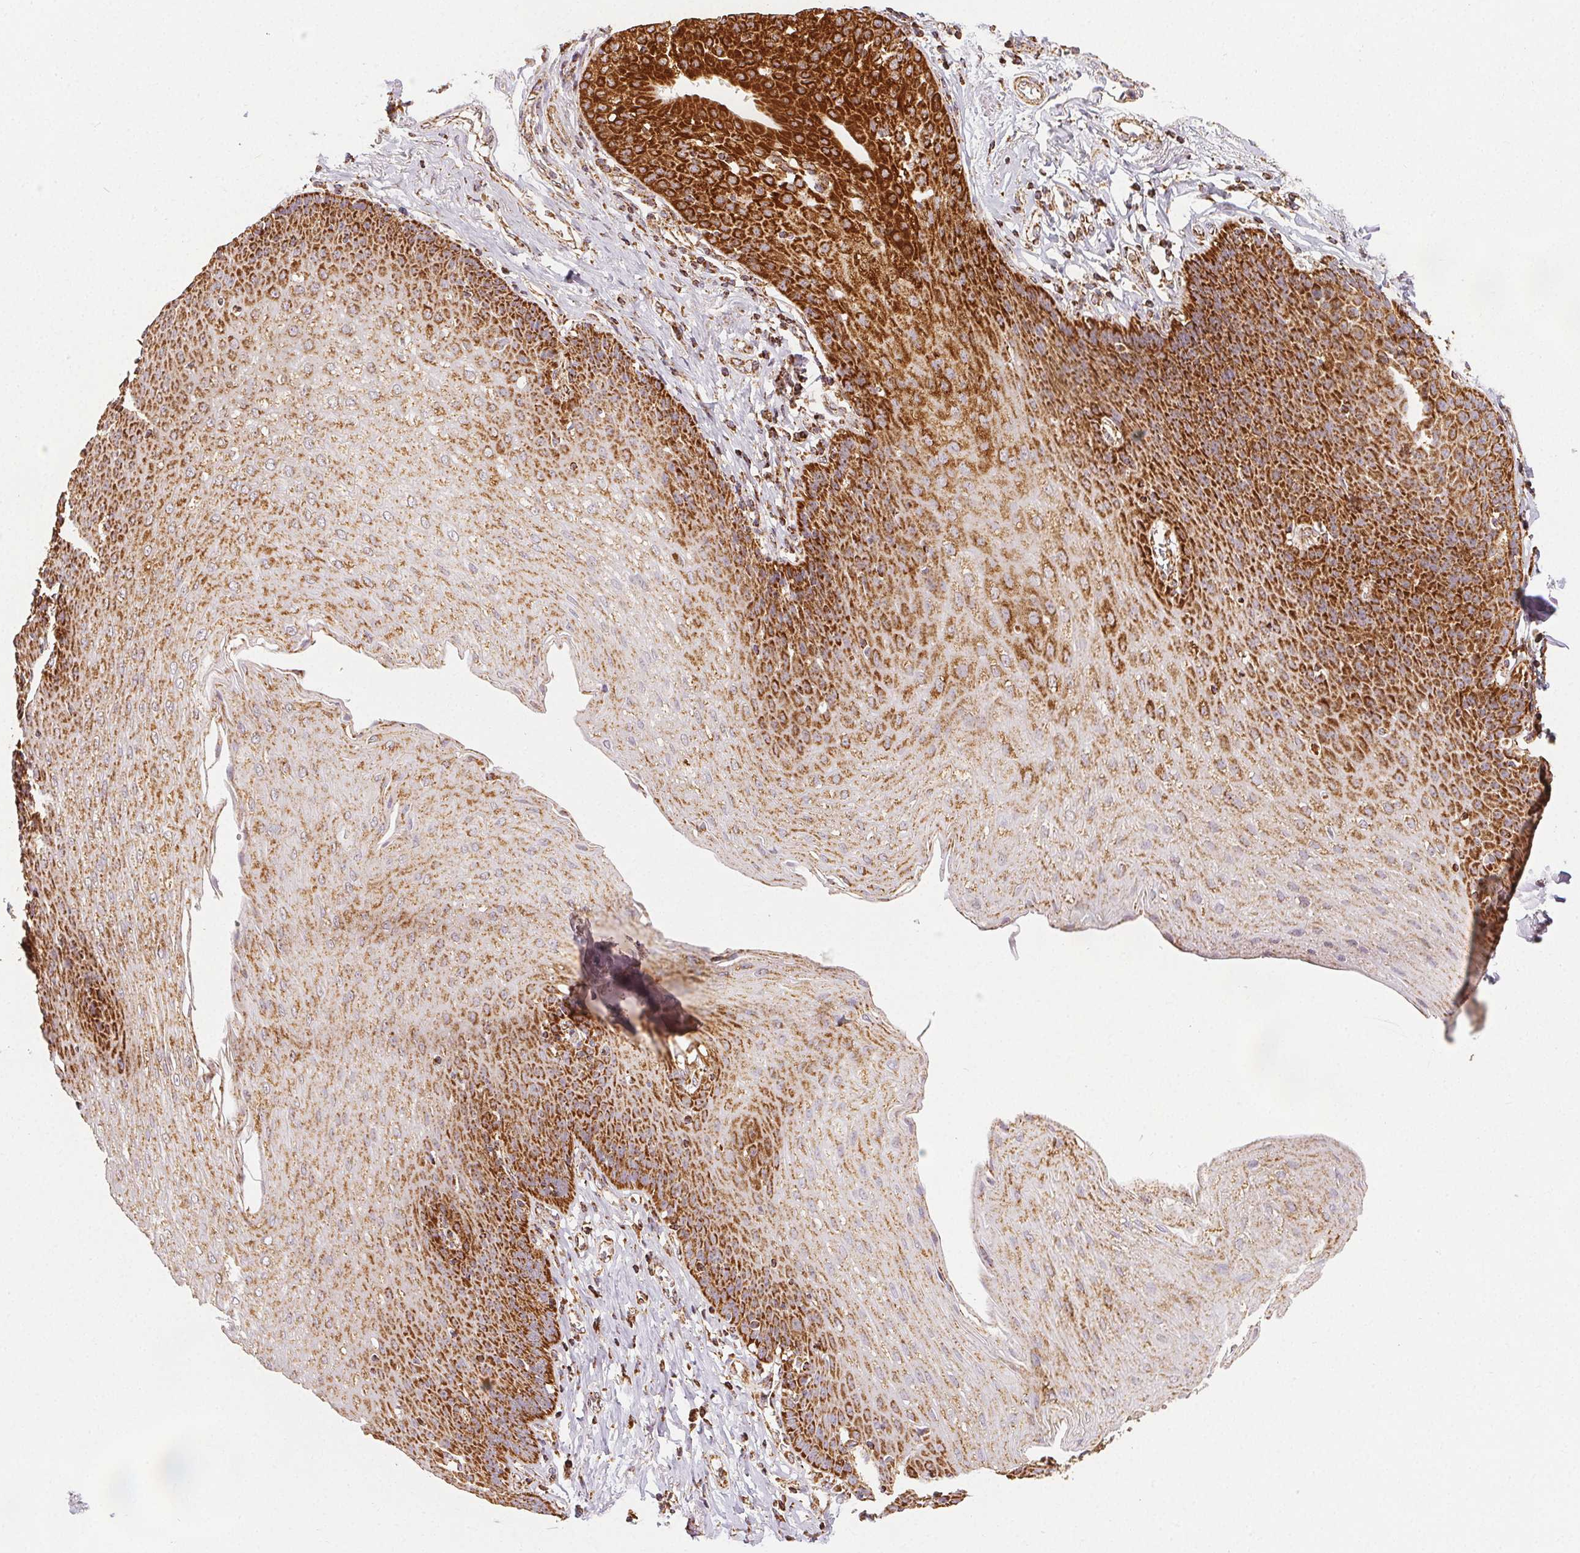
{"staining": {"intensity": "strong", "quantity": "25%-75%", "location": "cytoplasmic/membranous"}, "tissue": "esophagus", "cell_type": "Squamous epithelial cells", "image_type": "normal", "snomed": [{"axis": "morphology", "description": "Normal tissue, NOS"}, {"axis": "topography", "description": "Esophagus"}], "caption": "Benign esophagus exhibits strong cytoplasmic/membranous staining in about 25%-75% of squamous epithelial cells, visualized by immunohistochemistry.", "gene": "SDHB", "patient": {"sex": "female", "age": 81}}